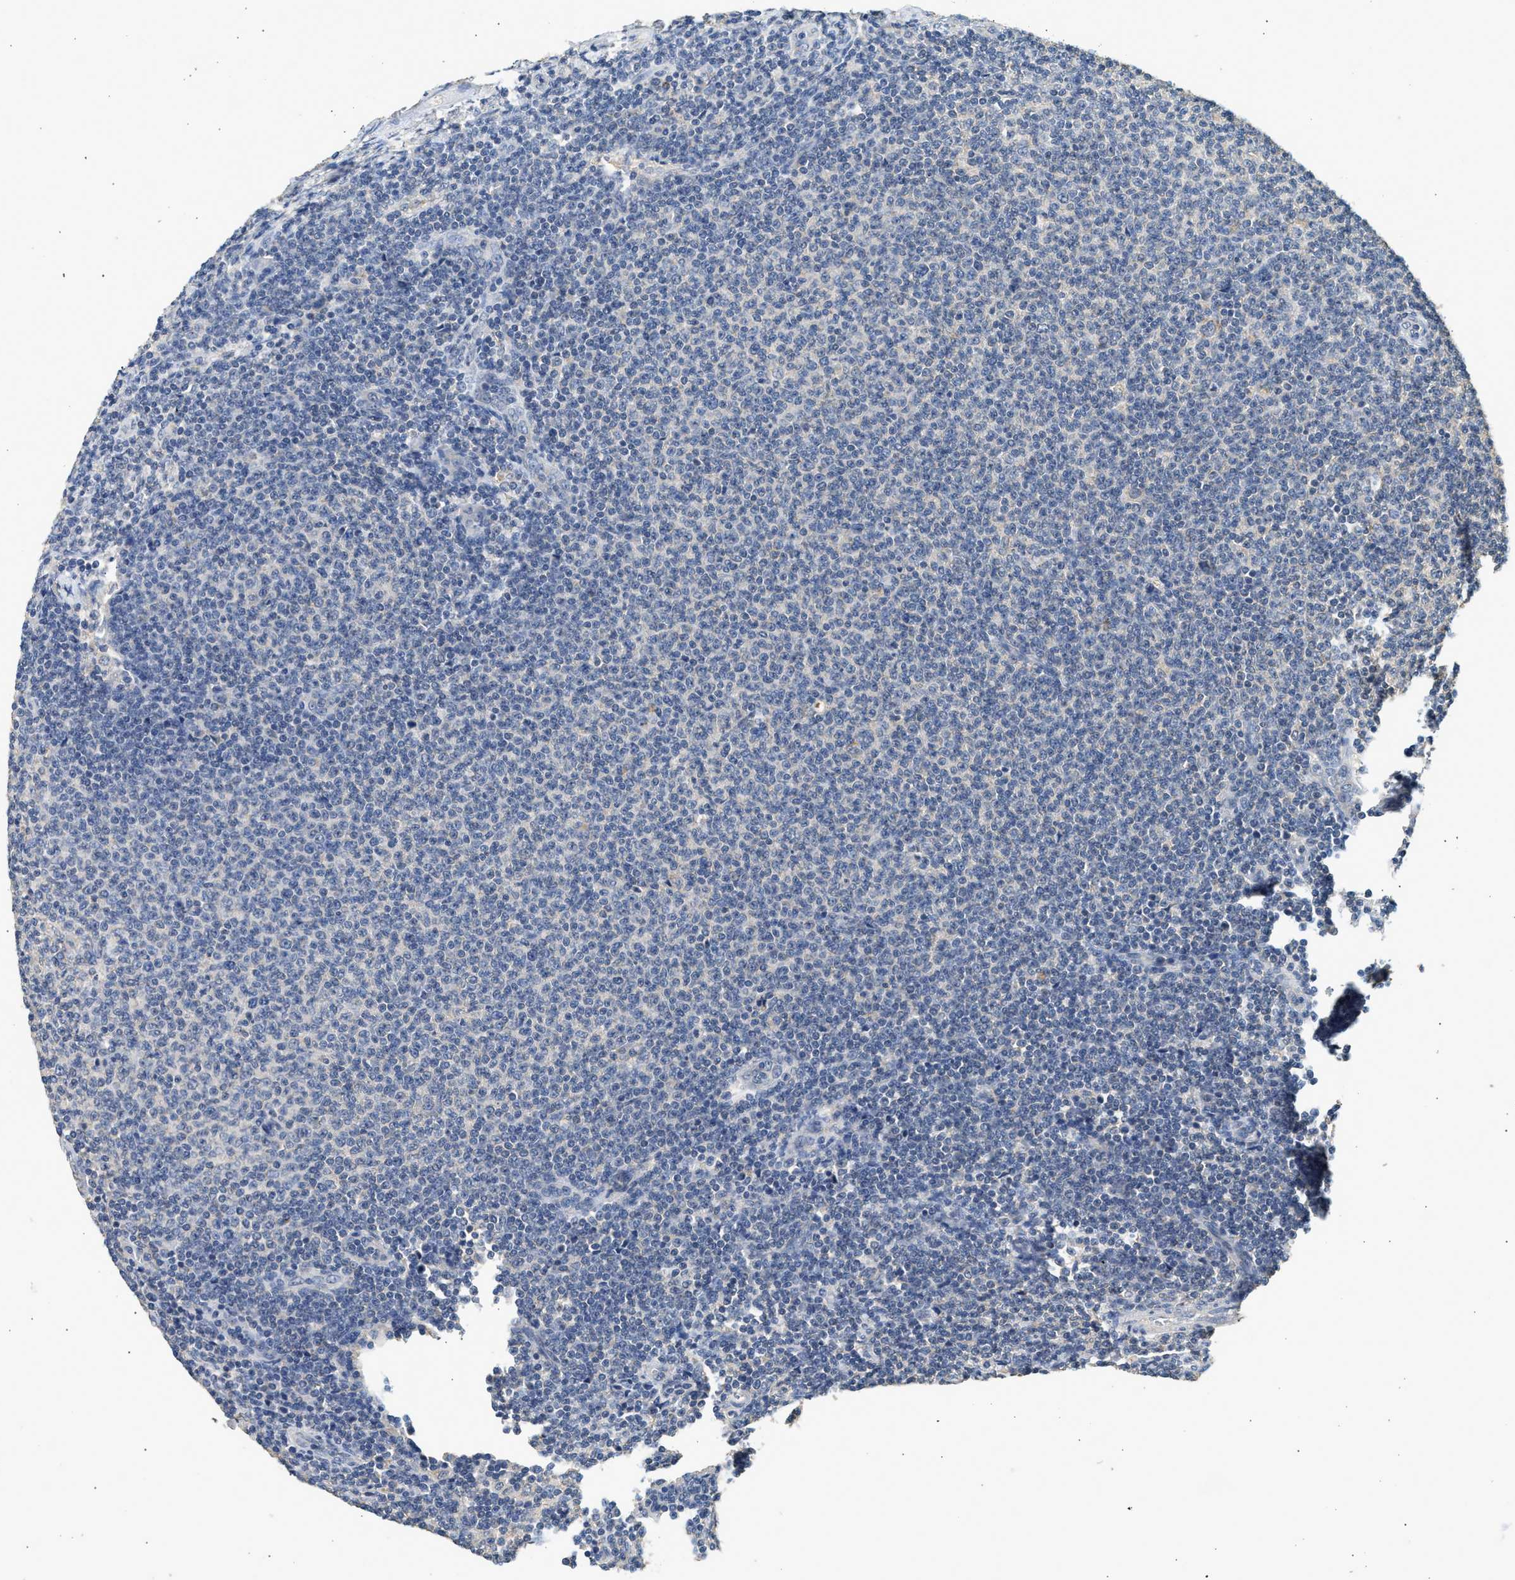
{"staining": {"intensity": "negative", "quantity": "none", "location": "none"}, "tissue": "lymphoma", "cell_type": "Tumor cells", "image_type": "cancer", "snomed": [{"axis": "morphology", "description": "Malignant lymphoma, non-Hodgkin's type, Low grade"}, {"axis": "topography", "description": "Lymph node"}], "caption": "Immunohistochemical staining of low-grade malignant lymphoma, non-Hodgkin's type reveals no significant expression in tumor cells.", "gene": "WDR31", "patient": {"sex": "male", "age": 66}}